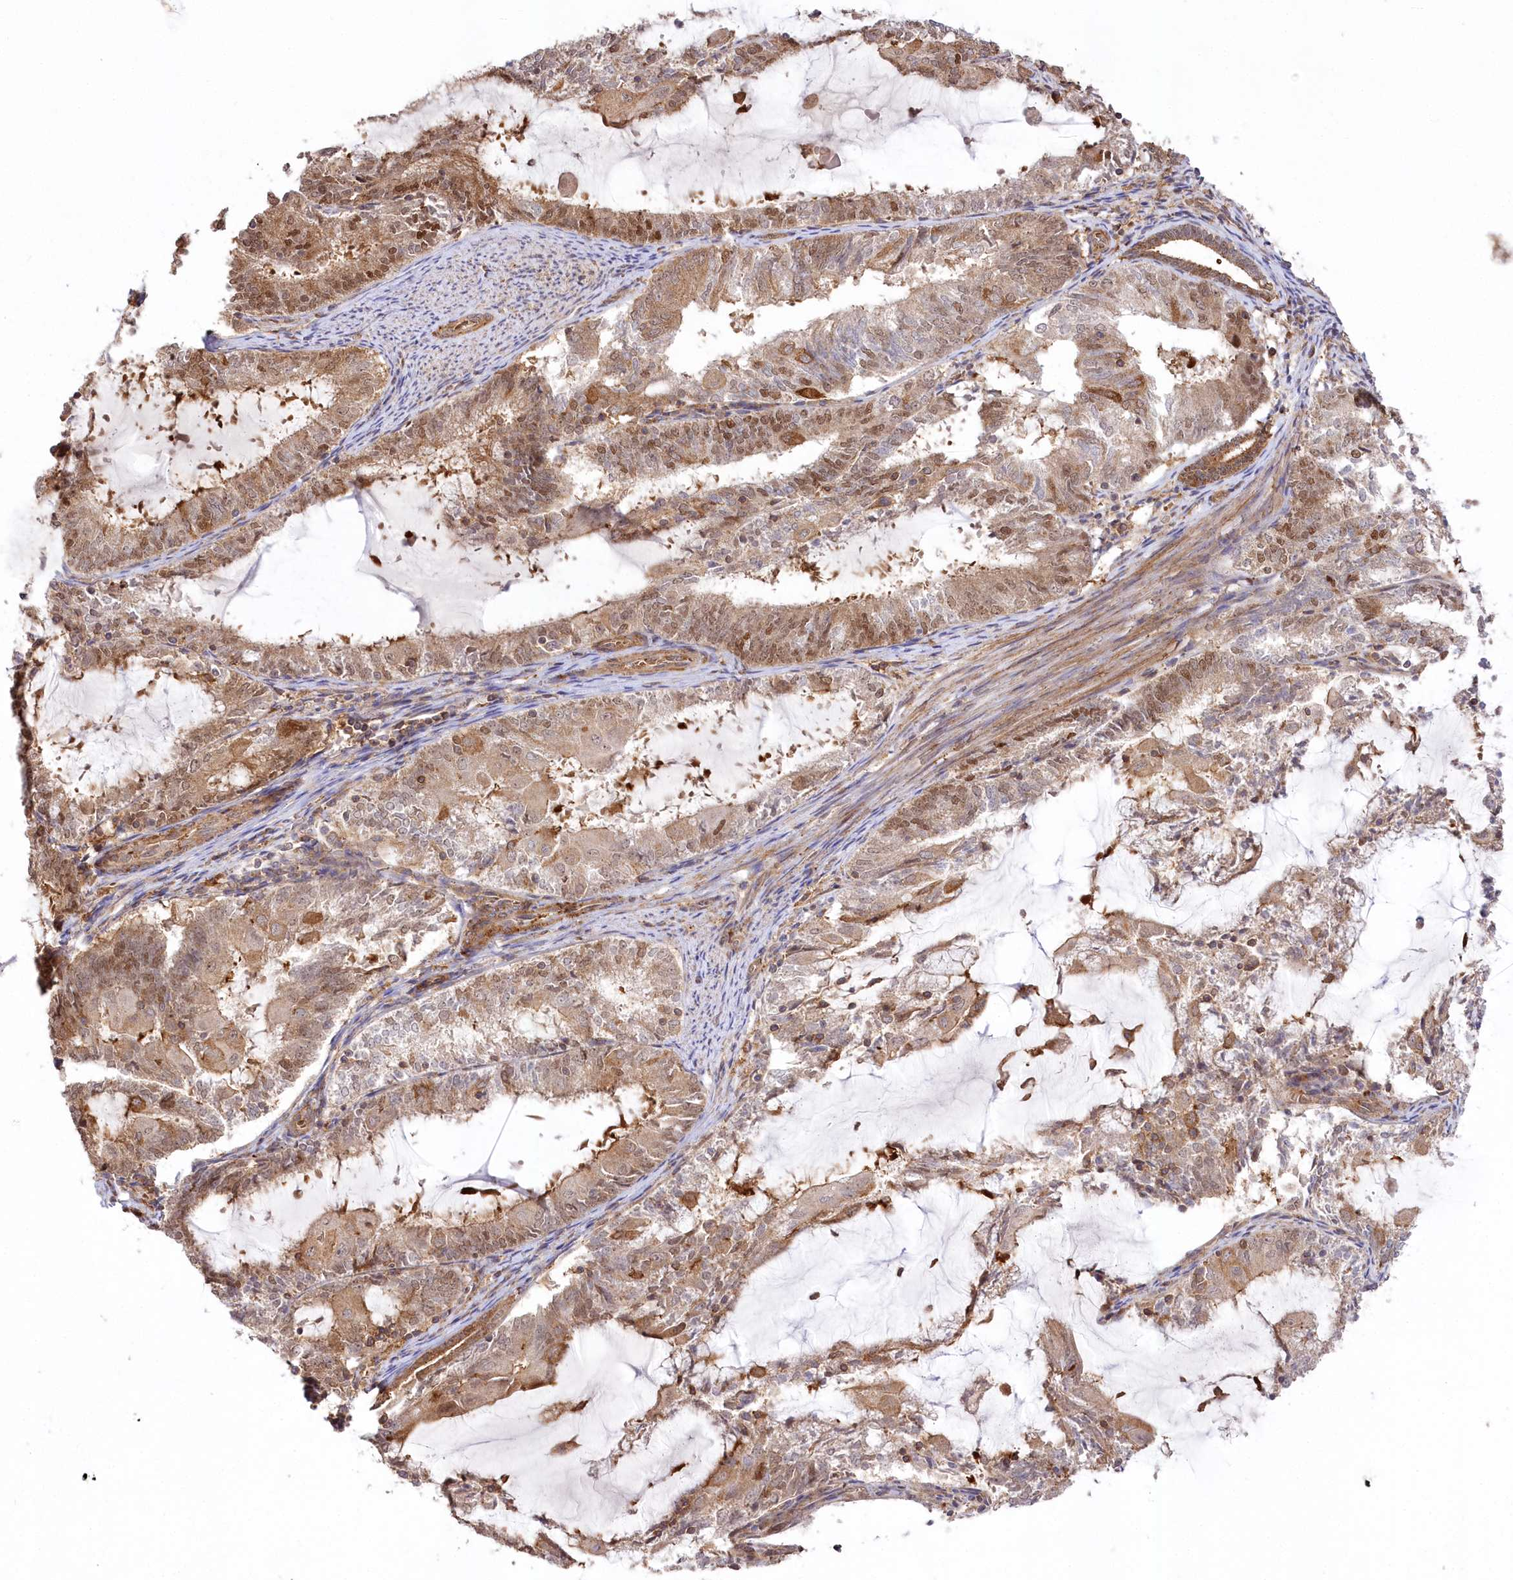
{"staining": {"intensity": "moderate", "quantity": ">75%", "location": "cytoplasmic/membranous,nuclear"}, "tissue": "endometrial cancer", "cell_type": "Tumor cells", "image_type": "cancer", "snomed": [{"axis": "morphology", "description": "Adenocarcinoma, NOS"}, {"axis": "topography", "description": "Endometrium"}], "caption": "Human endometrial cancer stained with a brown dye displays moderate cytoplasmic/membranous and nuclear positive positivity in about >75% of tumor cells.", "gene": "CCDC91", "patient": {"sex": "female", "age": 81}}